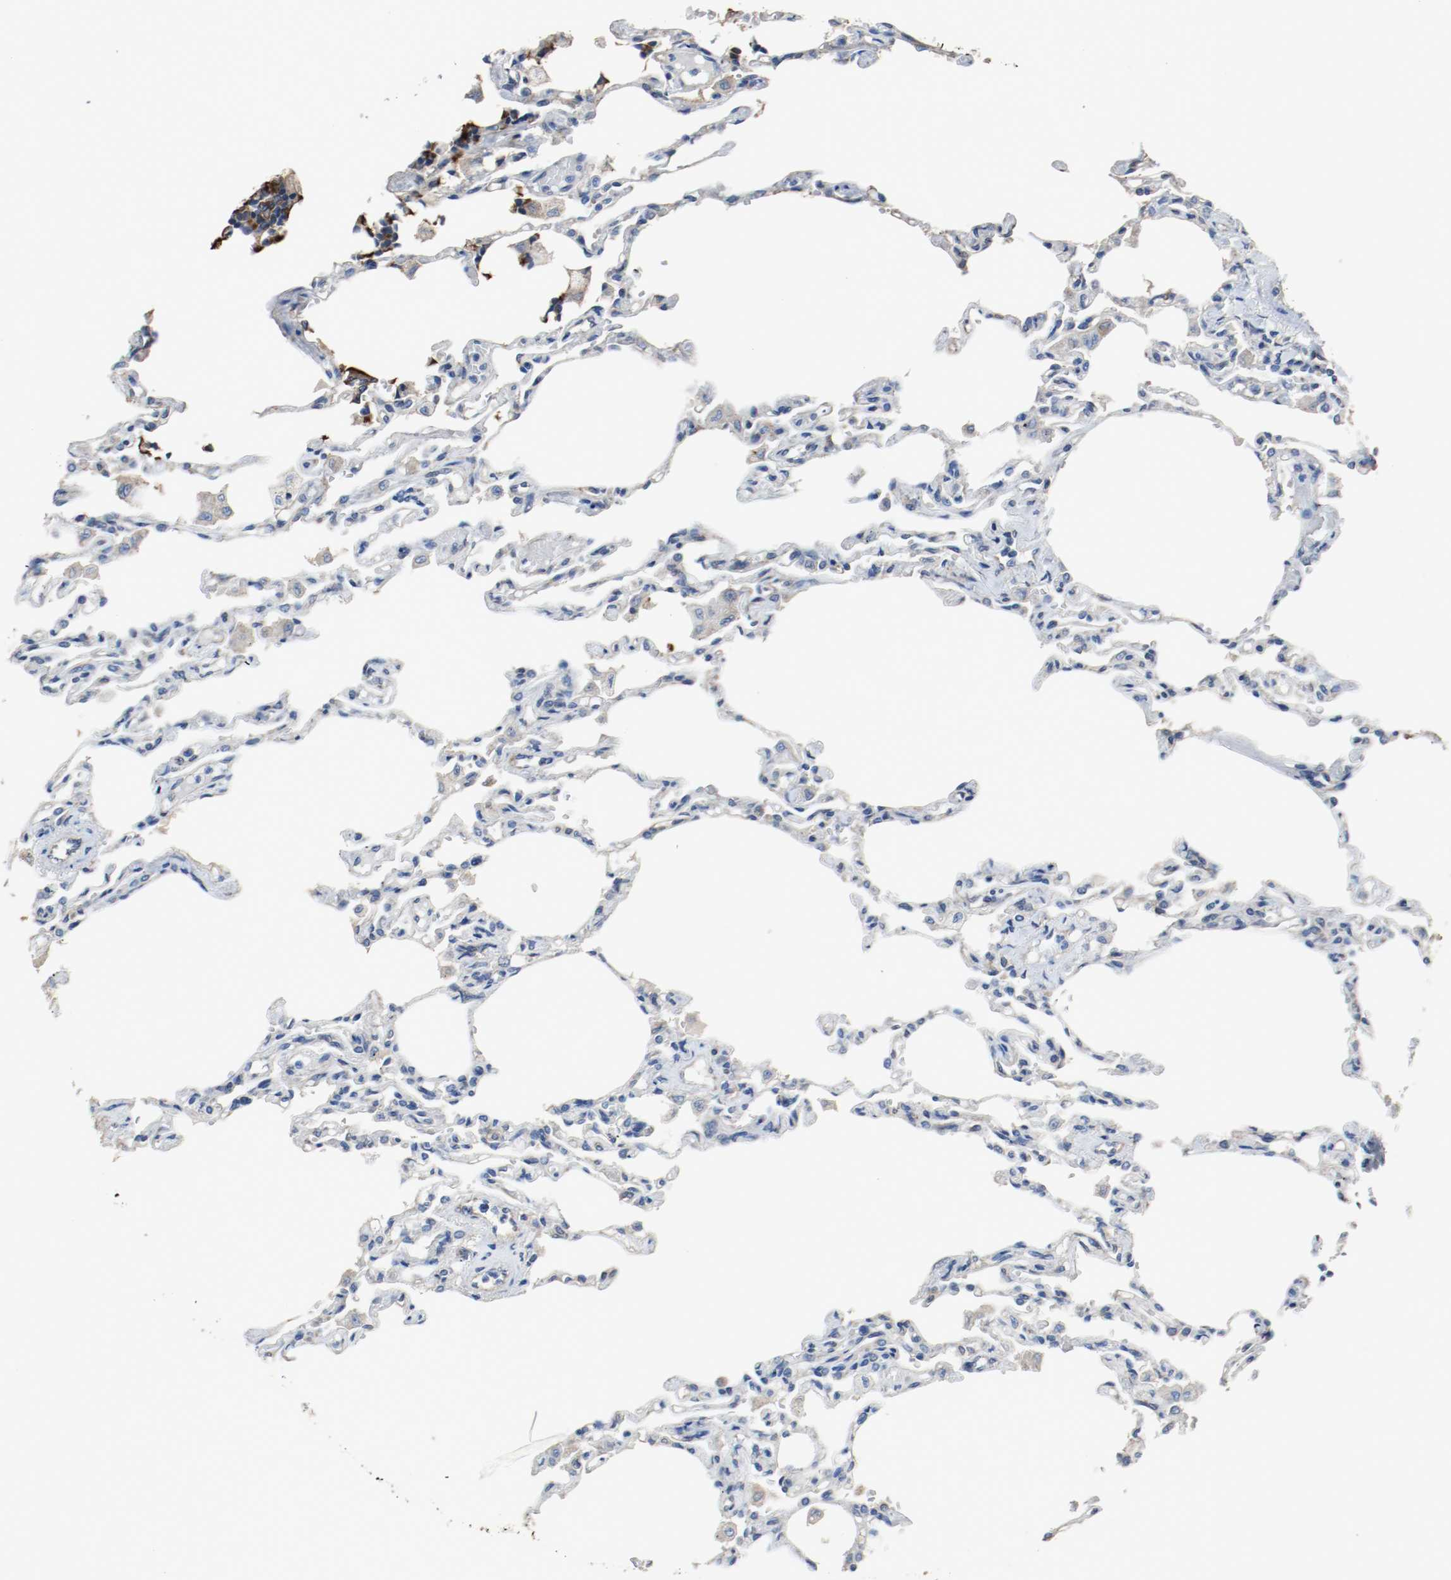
{"staining": {"intensity": "moderate", "quantity": "25%-75%", "location": "cytoplasmic/membranous"}, "tissue": "lung", "cell_type": "Alveolar cells", "image_type": "normal", "snomed": [{"axis": "morphology", "description": "Normal tissue, NOS"}, {"axis": "topography", "description": "Lung"}], "caption": "Lung stained with DAB (3,3'-diaminobenzidine) immunohistochemistry demonstrates medium levels of moderate cytoplasmic/membranous positivity in about 25%-75% of alveolar cells. (Brightfield microscopy of DAB IHC at high magnification).", "gene": "TUBA3D", "patient": {"sex": "male", "age": 21}}